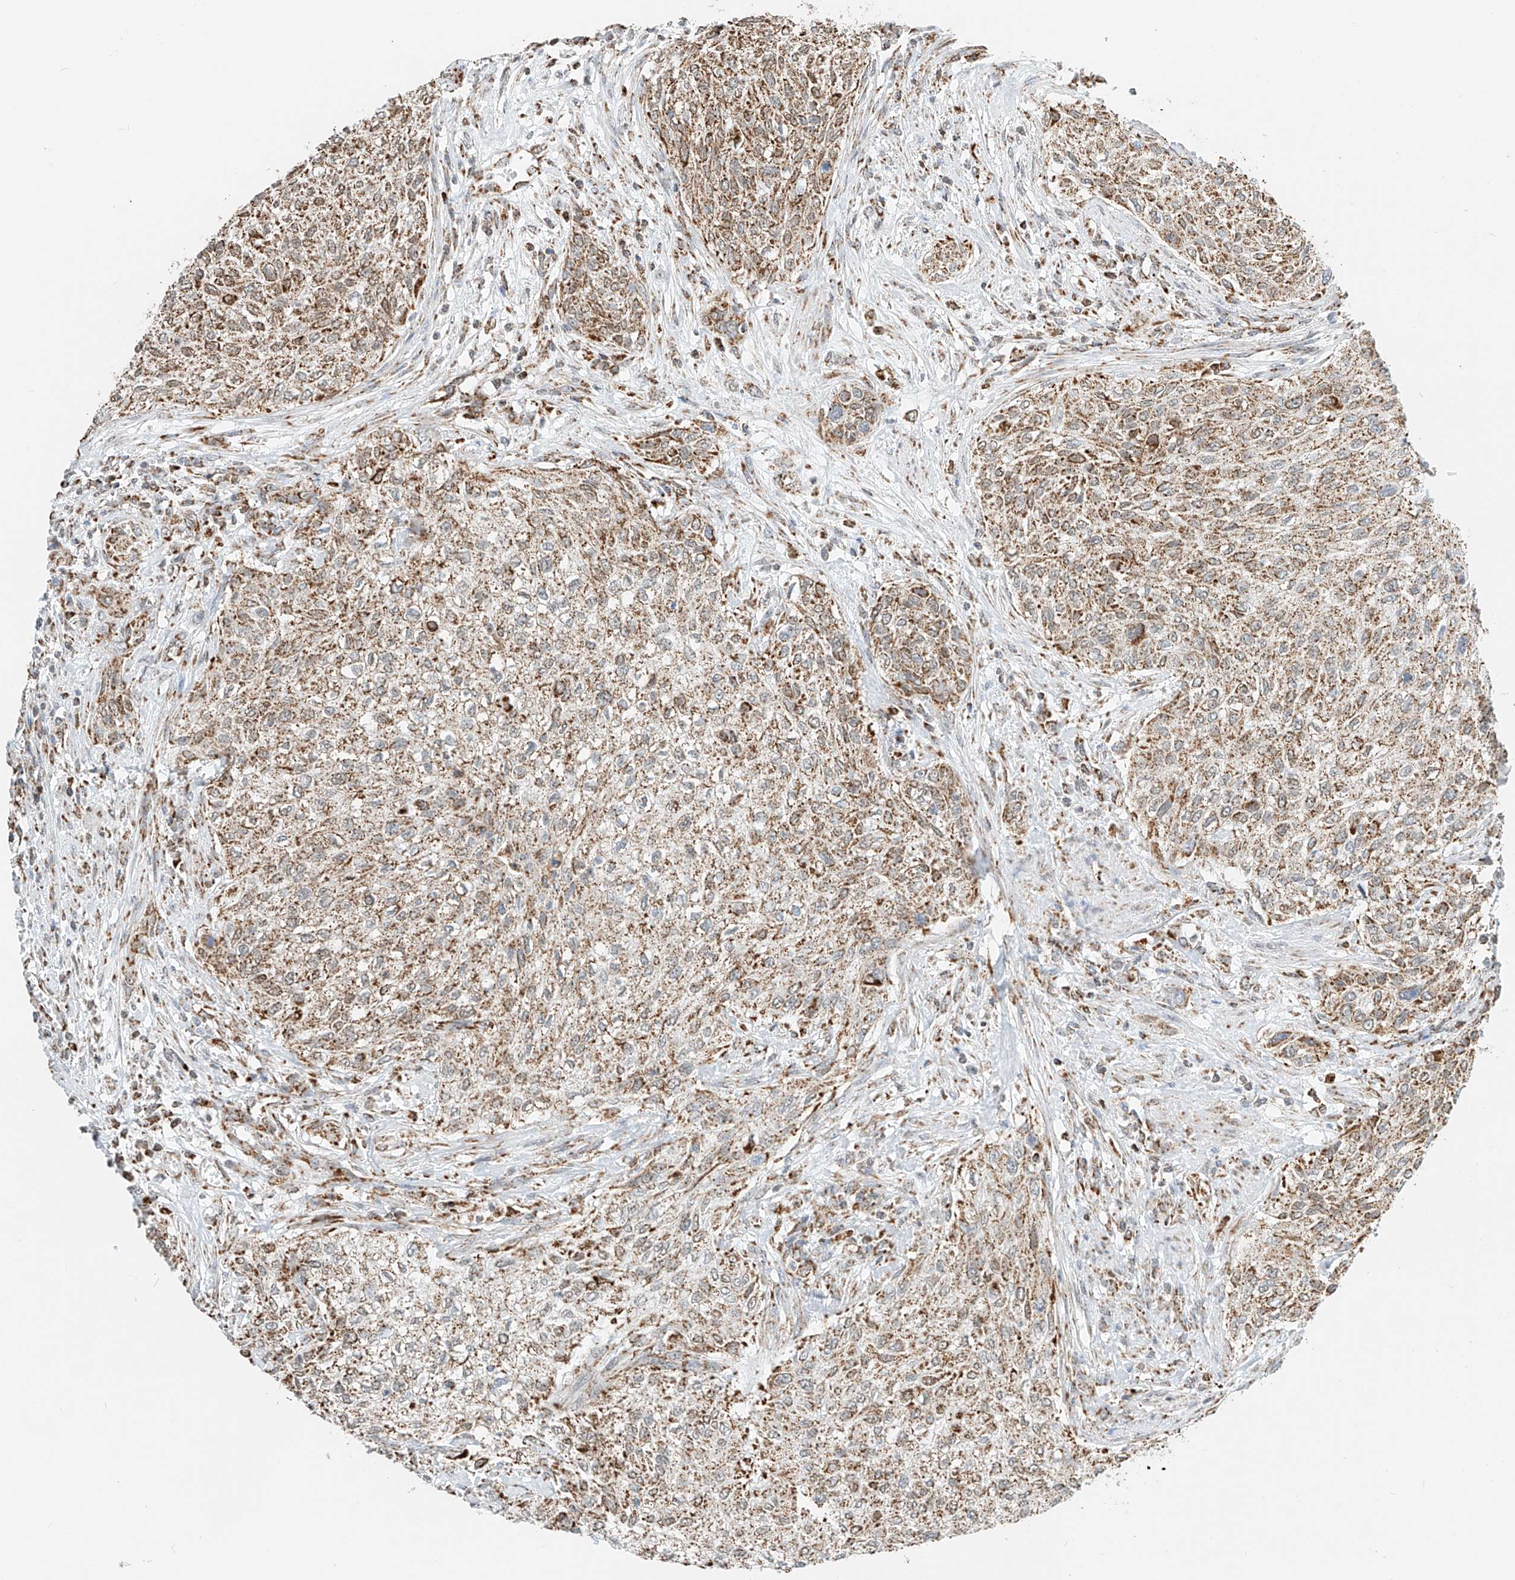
{"staining": {"intensity": "moderate", "quantity": ">75%", "location": "cytoplasmic/membranous"}, "tissue": "urothelial cancer", "cell_type": "Tumor cells", "image_type": "cancer", "snomed": [{"axis": "morphology", "description": "Urothelial carcinoma, High grade"}, {"axis": "topography", "description": "Urinary bladder"}], "caption": "Tumor cells reveal medium levels of moderate cytoplasmic/membranous positivity in about >75% of cells in high-grade urothelial carcinoma.", "gene": "PPA2", "patient": {"sex": "male", "age": 35}}